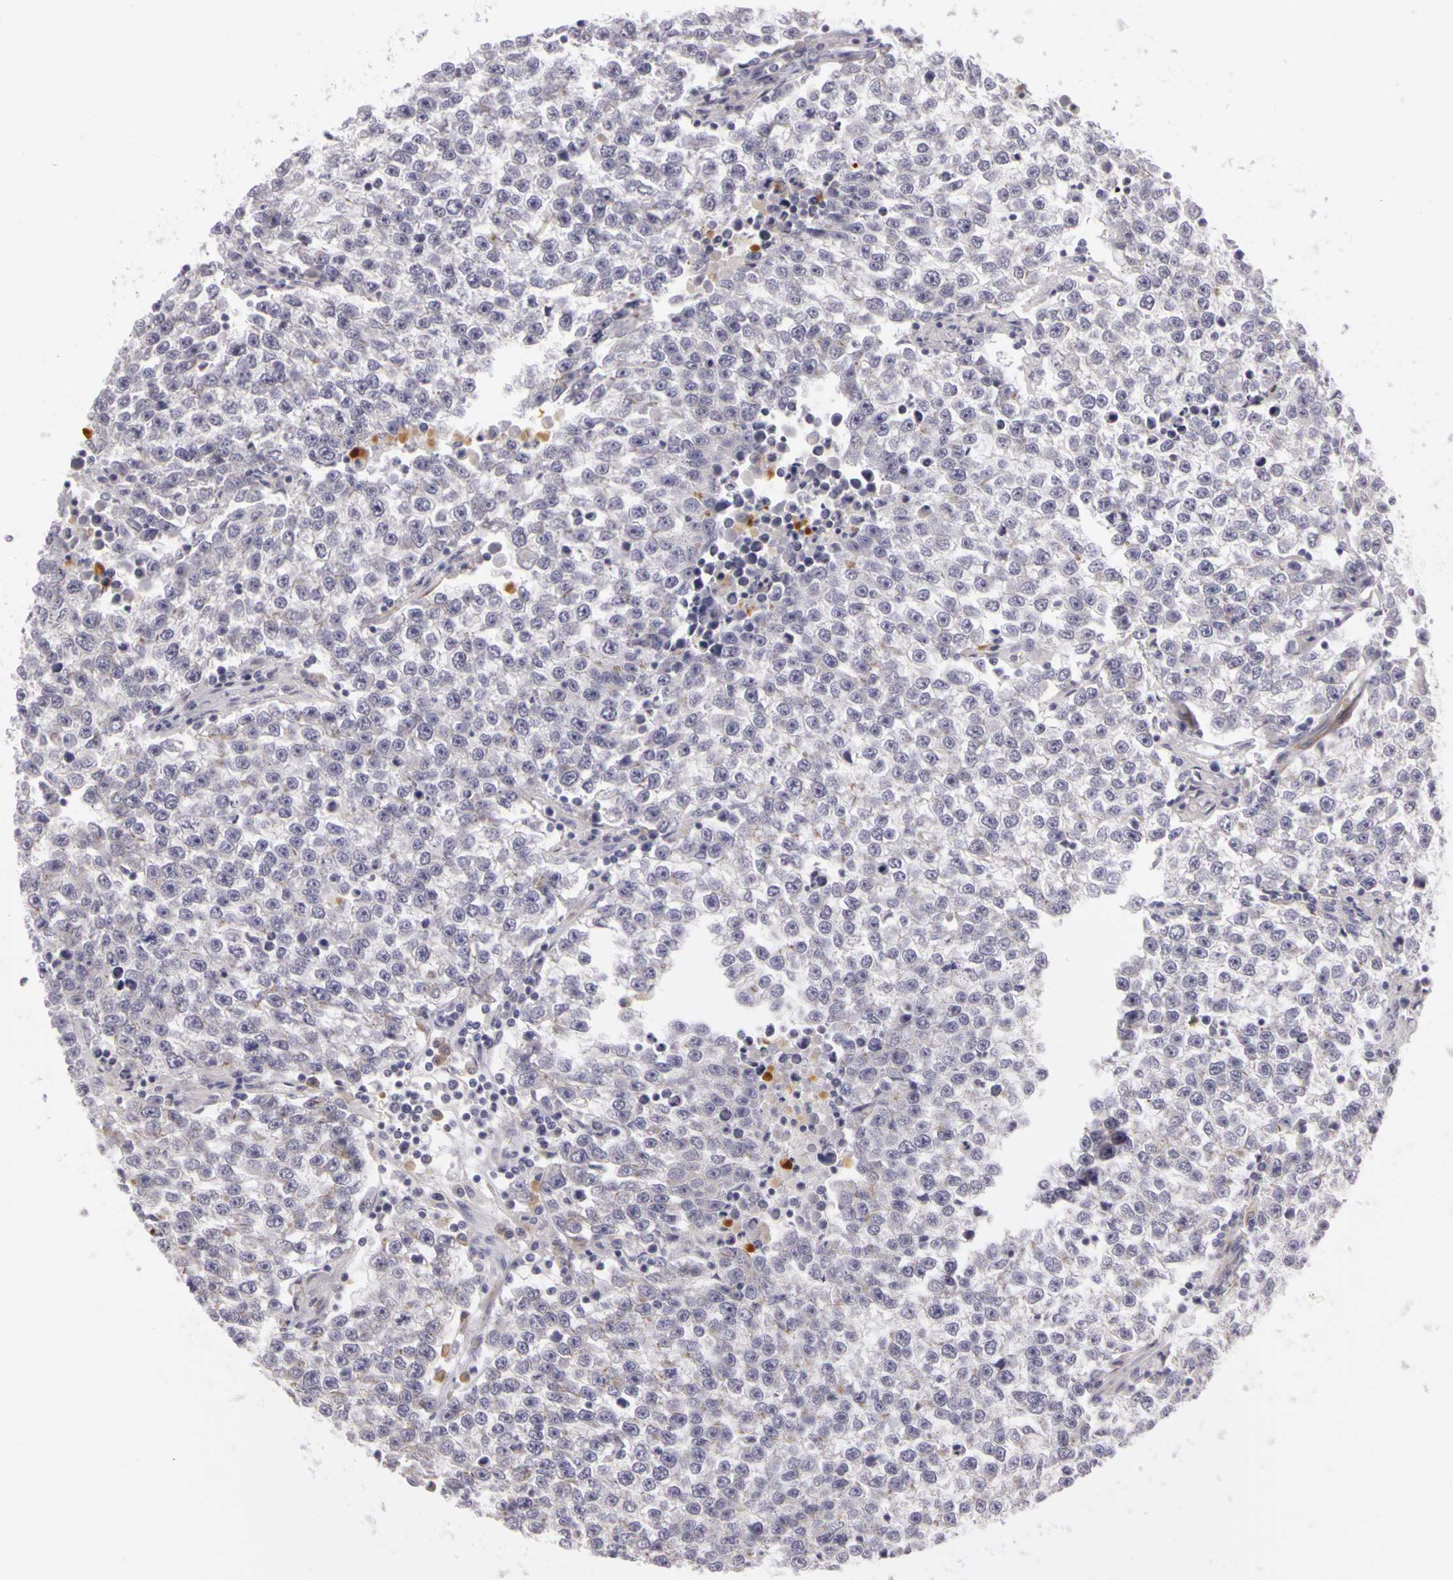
{"staining": {"intensity": "negative", "quantity": "none", "location": "none"}, "tissue": "testis cancer", "cell_type": "Tumor cells", "image_type": "cancer", "snomed": [{"axis": "morphology", "description": "Seminoma, NOS"}, {"axis": "topography", "description": "Testis"}], "caption": "This is a photomicrograph of immunohistochemistry staining of seminoma (testis), which shows no staining in tumor cells.", "gene": "CNTN2", "patient": {"sex": "male", "age": 36}}